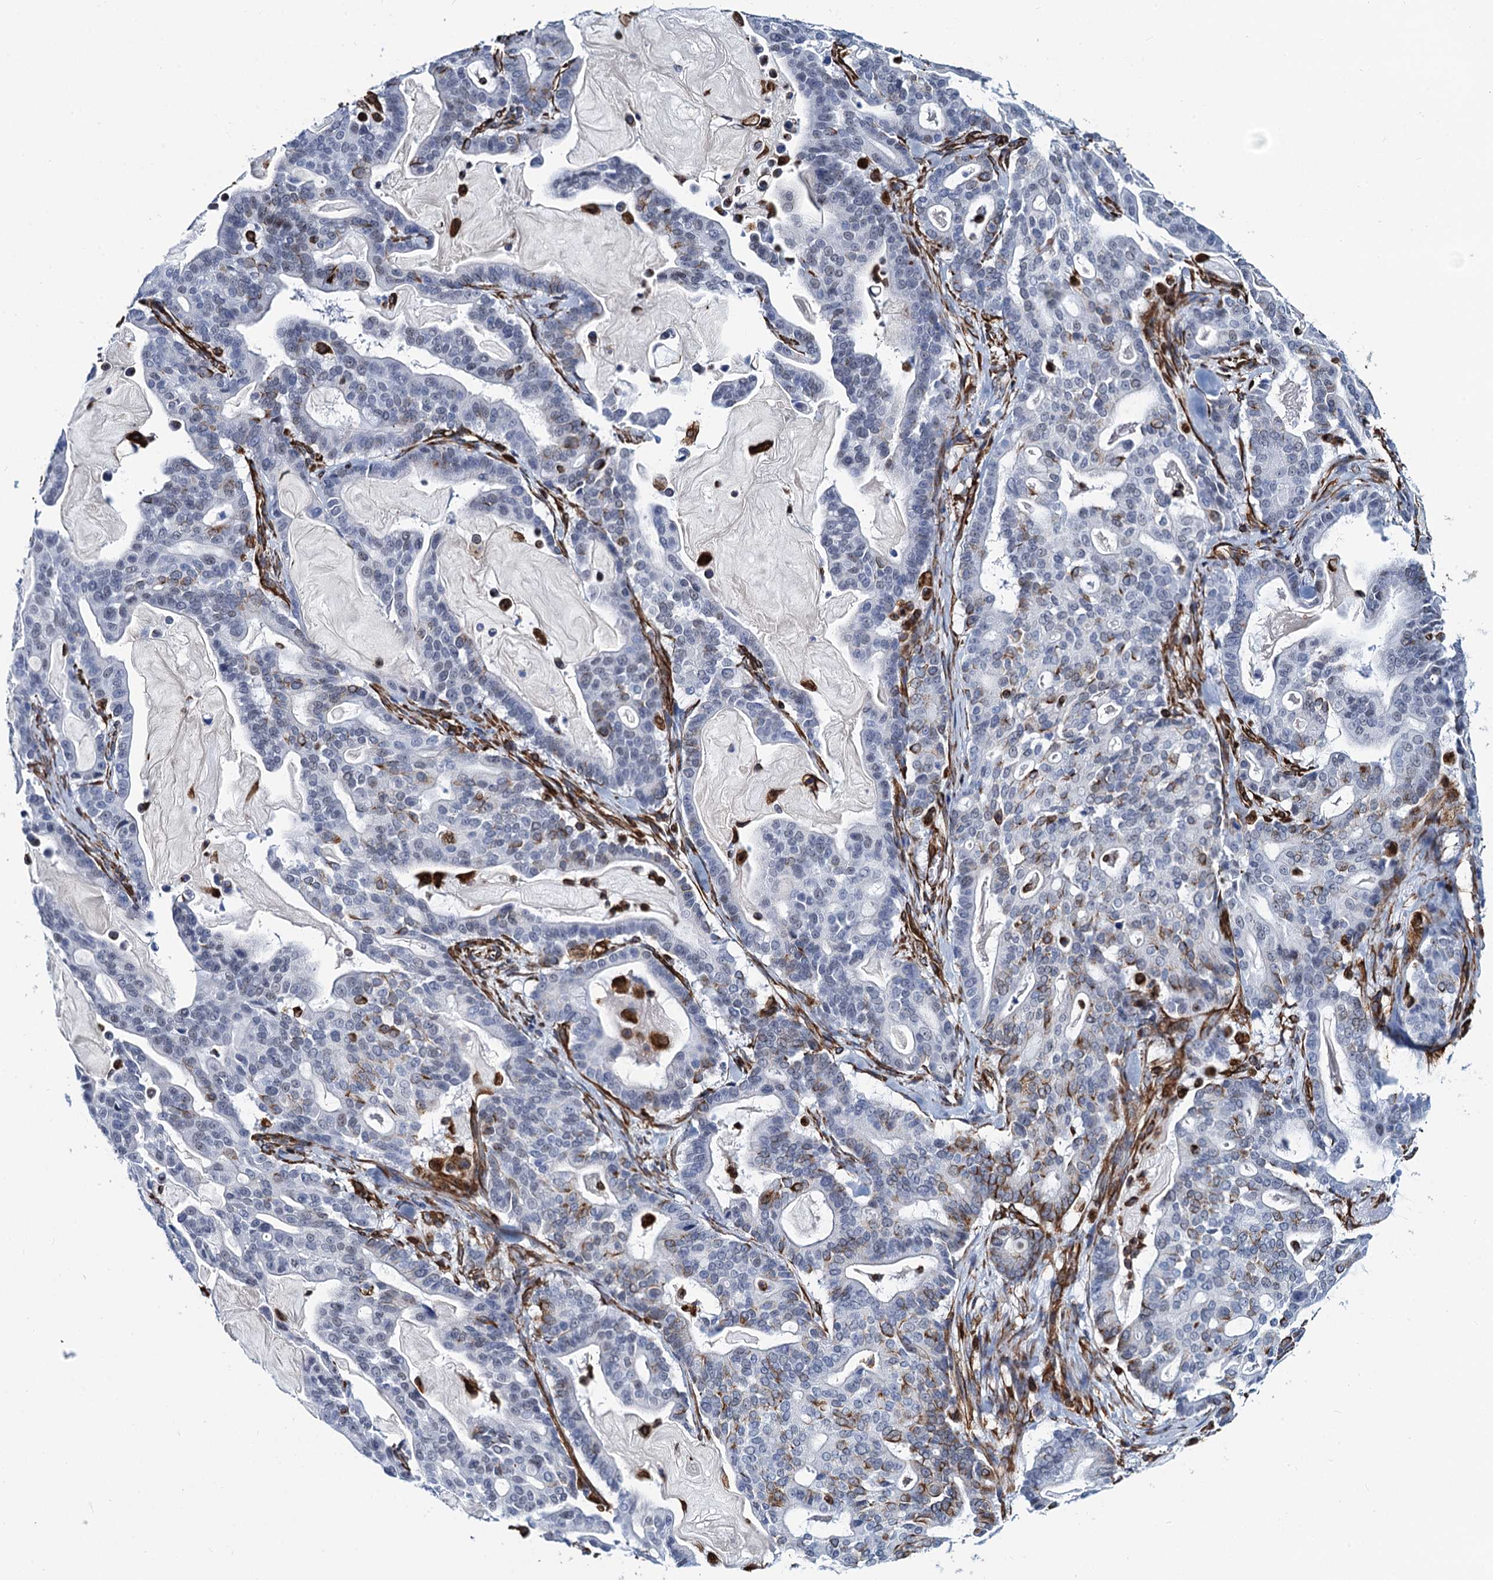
{"staining": {"intensity": "moderate", "quantity": "<25%", "location": "cytoplasmic/membranous"}, "tissue": "pancreatic cancer", "cell_type": "Tumor cells", "image_type": "cancer", "snomed": [{"axis": "morphology", "description": "Adenocarcinoma, NOS"}, {"axis": "topography", "description": "Pancreas"}], "caption": "Human pancreatic cancer (adenocarcinoma) stained for a protein (brown) reveals moderate cytoplasmic/membranous positive positivity in about <25% of tumor cells.", "gene": "PGM2", "patient": {"sex": "male", "age": 63}}